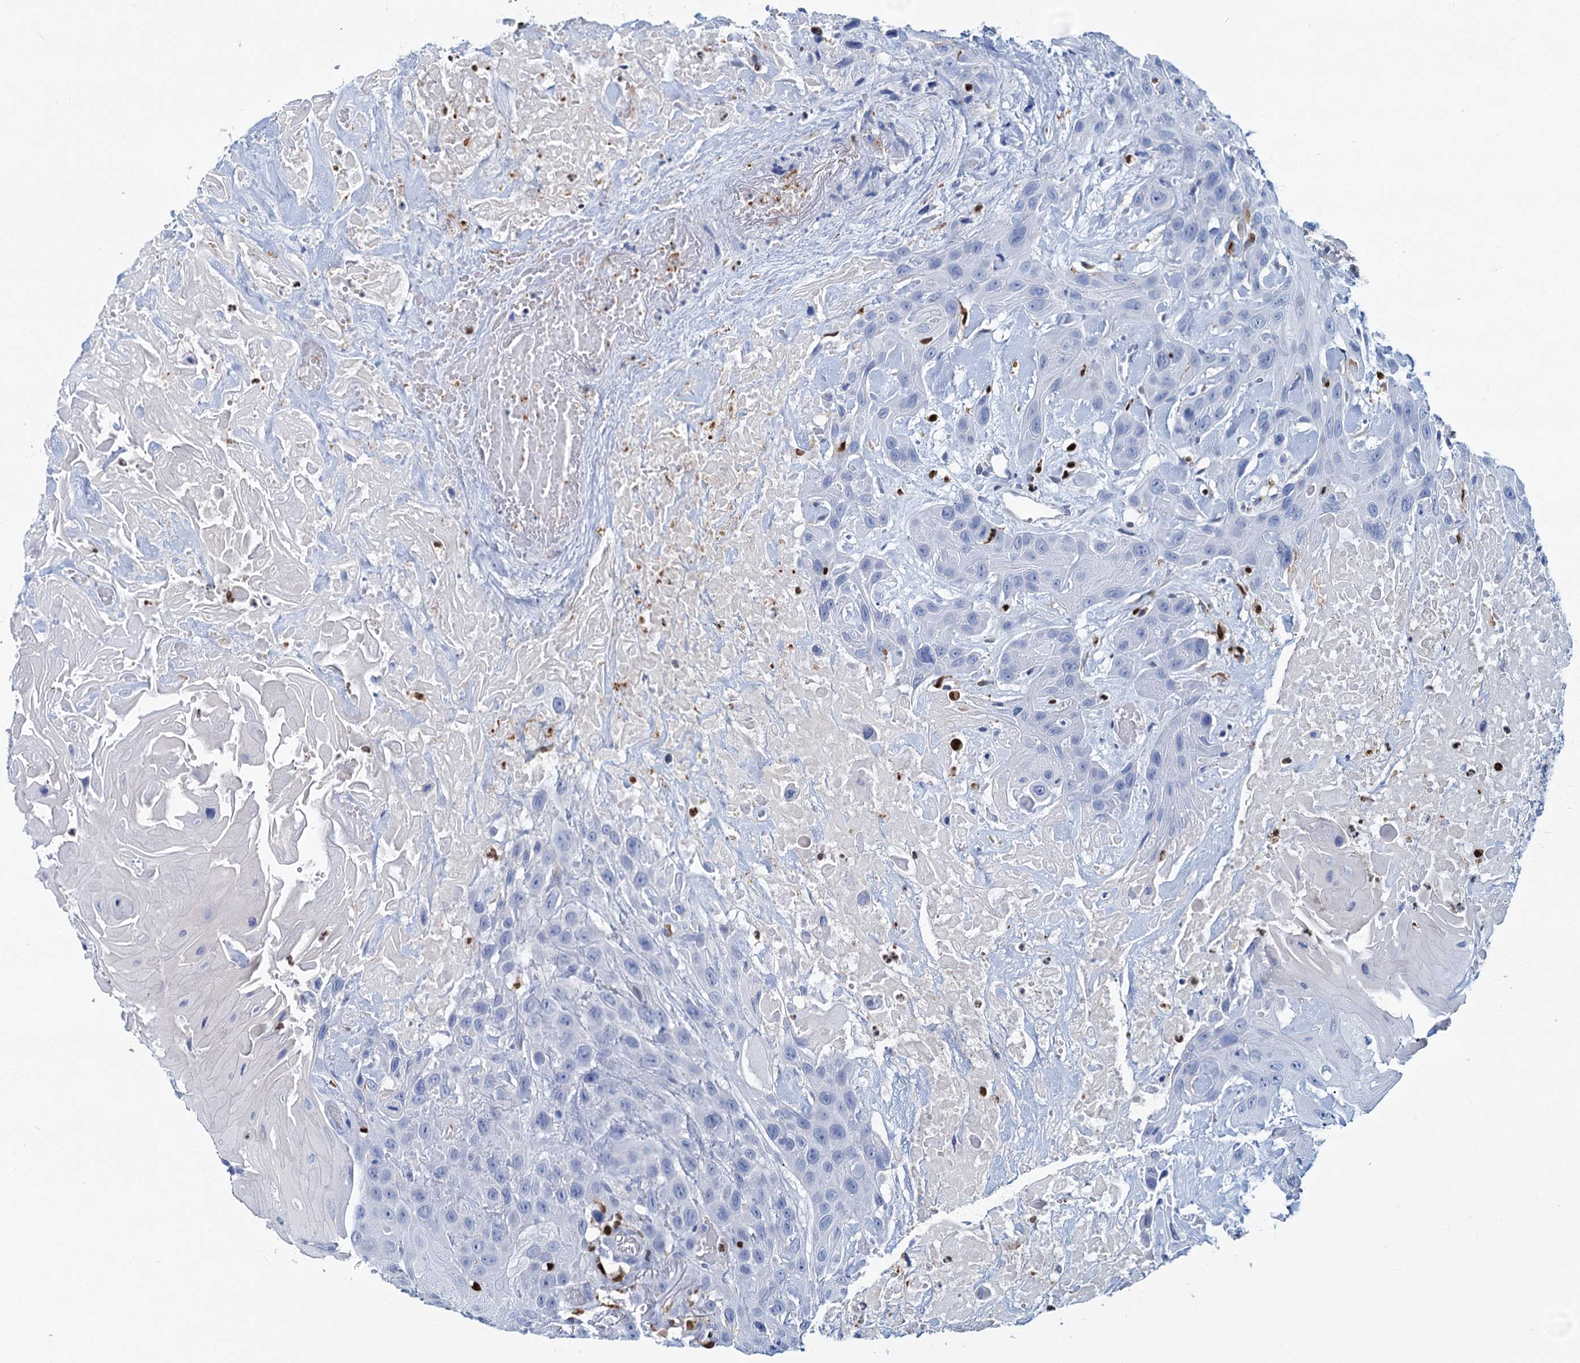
{"staining": {"intensity": "negative", "quantity": "none", "location": "none"}, "tissue": "head and neck cancer", "cell_type": "Tumor cells", "image_type": "cancer", "snomed": [{"axis": "morphology", "description": "Squamous cell carcinoma, NOS"}, {"axis": "topography", "description": "Head-Neck"}], "caption": "Head and neck cancer stained for a protein using immunohistochemistry shows no expression tumor cells.", "gene": "CELF2", "patient": {"sex": "male", "age": 81}}